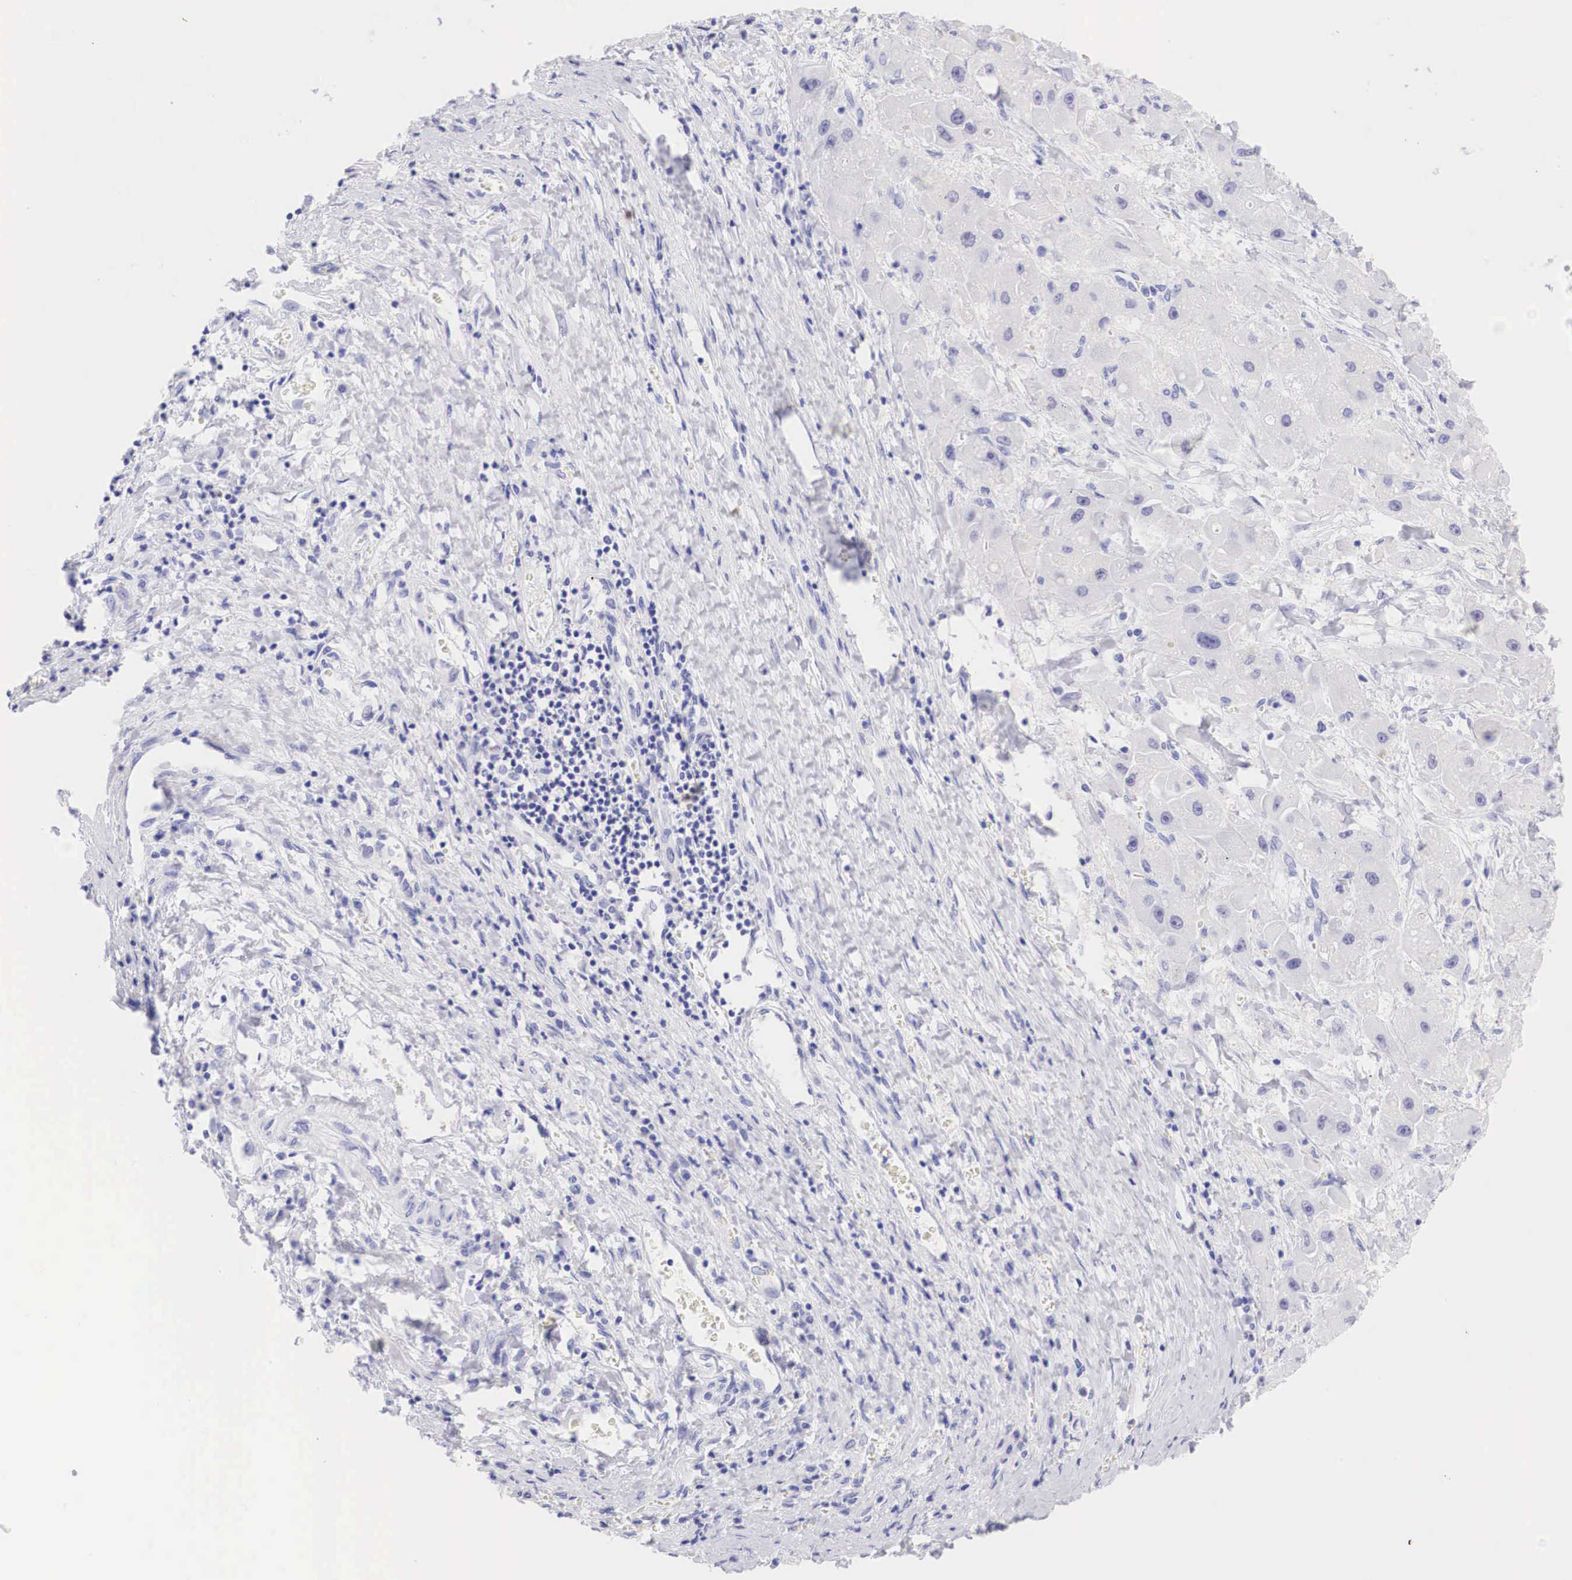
{"staining": {"intensity": "negative", "quantity": "none", "location": "none"}, "tissue": "liver cancer", "cell_type": "Tumor cells", "image_type": "cancer", "snomed": [{"axis": "morphology", "description": "Carcinoma, Hepatocellular, NOS"}, {"axis": "topography", "description": "Liver"}], "caption": "An immunohistochemistry (IHC) micrograph of hepatocellular carcinoma (liver) is shown. There is no staining in tumor cells of hepatocellular carcinoma (liver).", "gene": "TYR", "patient": {"sex": "male", "age": 24}}